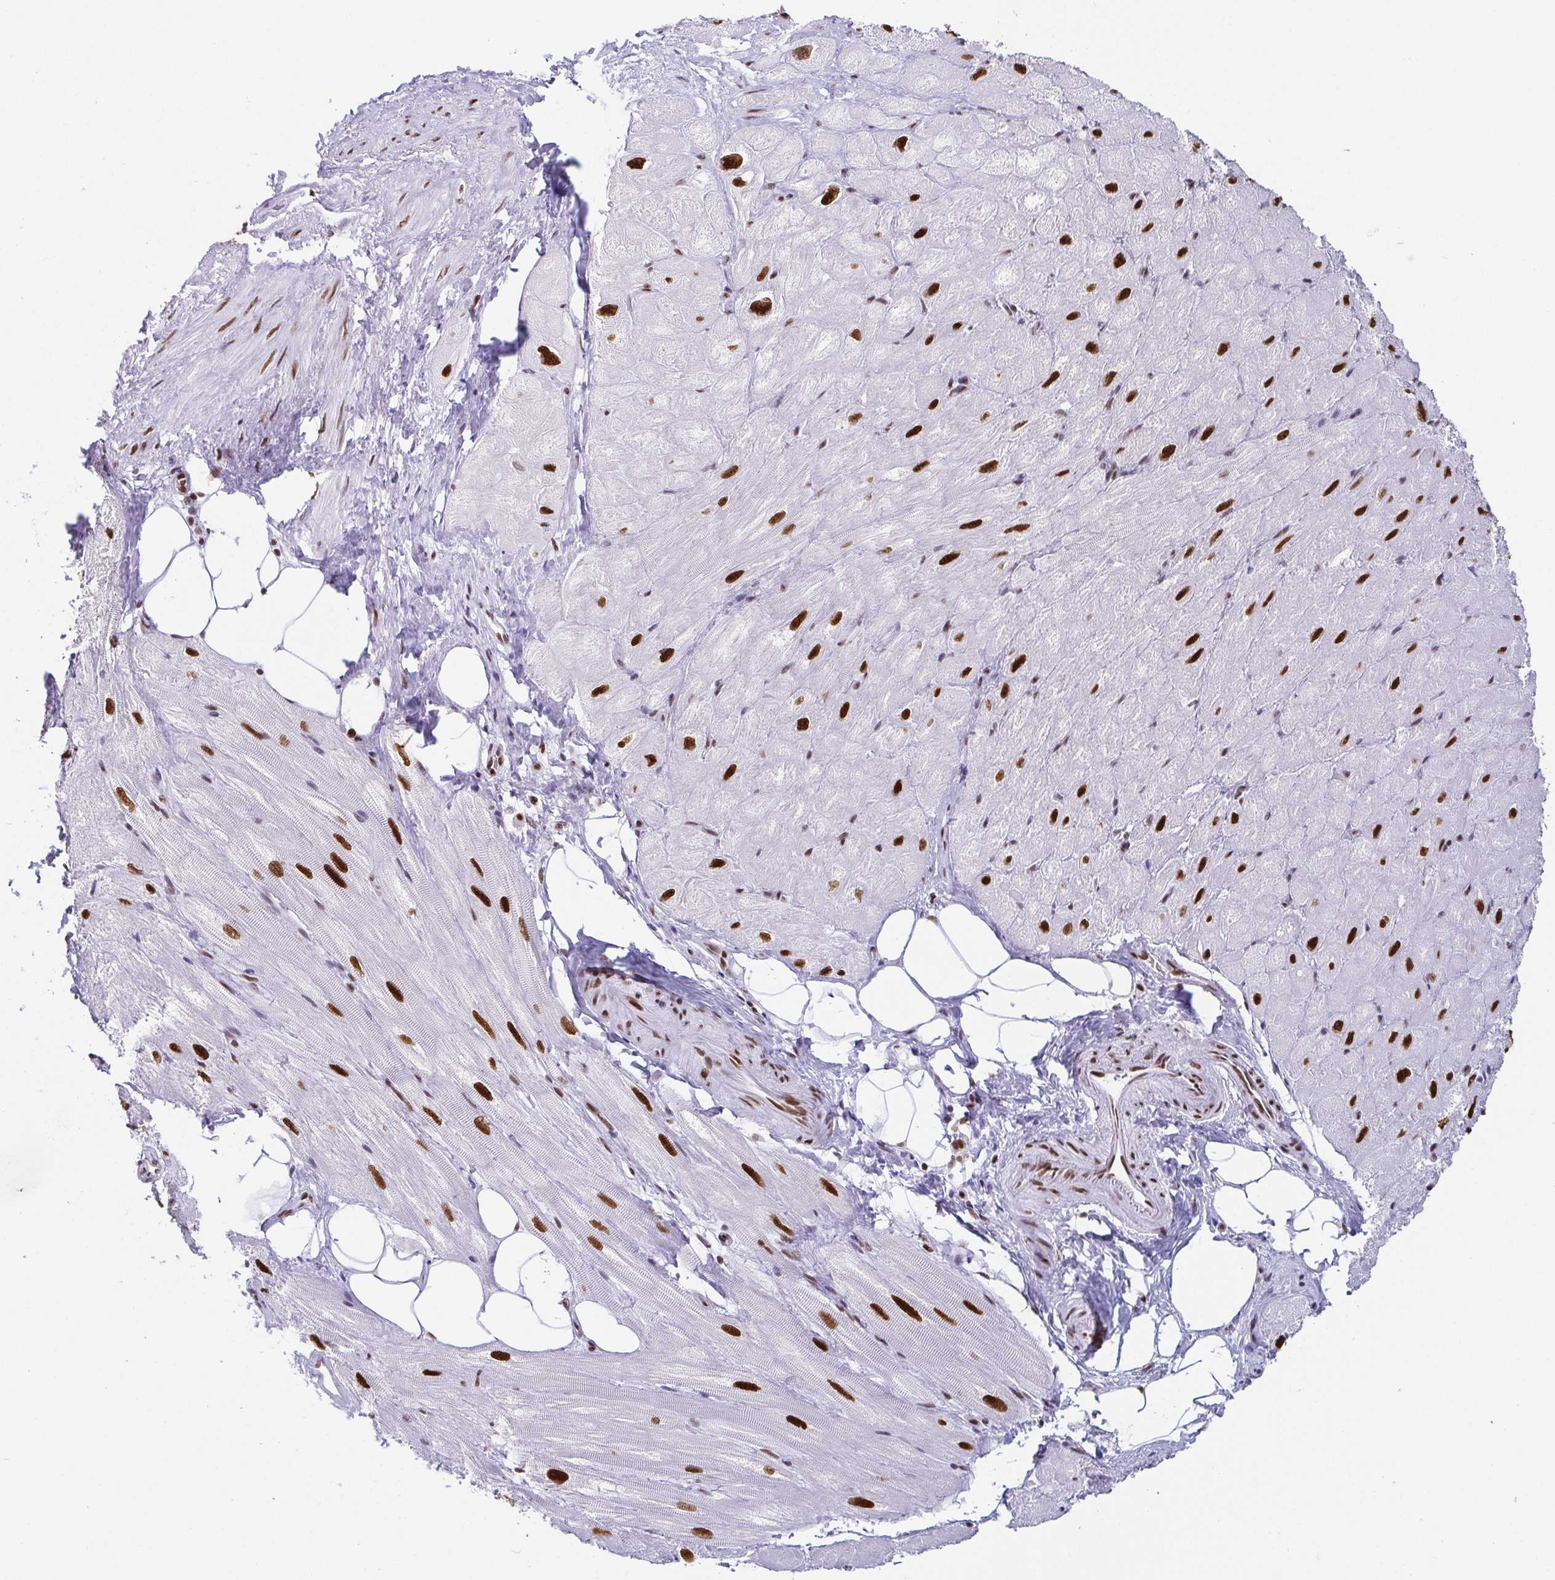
{"staining": {"intensity": "strong", "quantity": "25%-75%", "location": "nuclear"}, "tissue": "heart muscle", "cell_type": "Cardiomyocytes", "image_type": "normal", "snomed": [{"axis": "morphology", "description": "Normal tissue, NOS"}, {"axis": "topography", "description": "Heart"}], "caption": "The image reveals a brown stain indicating the presence of a protein in the nuclear of cardiomyocytes in heart muscle. The protein of interest is stained brown, and the nuclei are stained in blue (DAB IHC with brightfield microscopy, high magnification).", "gene": "EWSR1", "patient": {"sex": "male", "age": 62}}